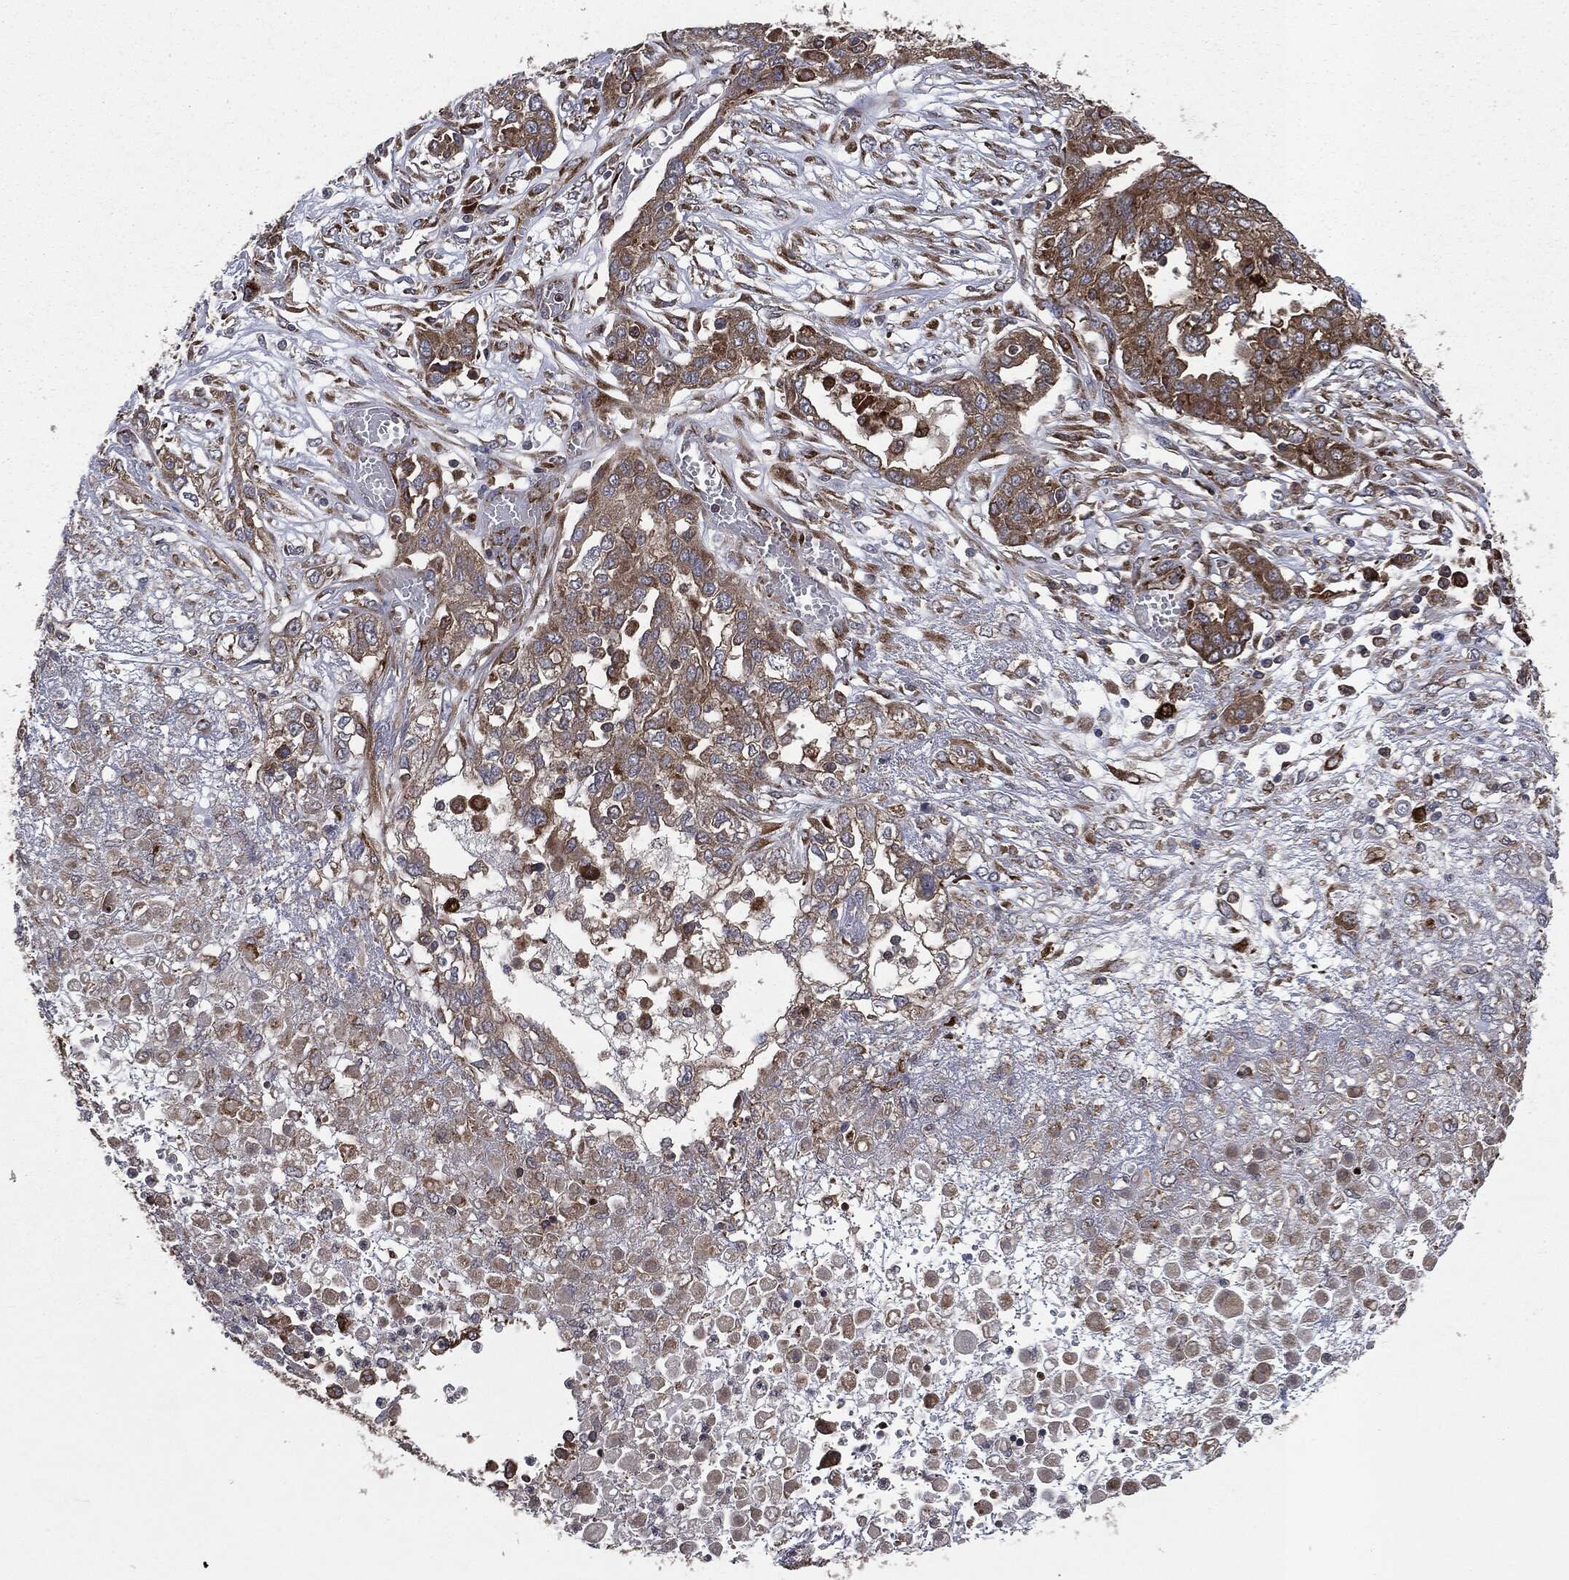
{"staining": {"intensity": "moderate", "quantity": "25%-75%", "location": "cytoplasmic/membranous"}, "tissue": "ovarian cancer", "cell_type": "Tumor cells", "image_type": "cancer", "snomed": [{"axis": "morphology", "description": "Cystadenocarcinoma, serous, NOS"}, {"axis": "topography", "description": "Ovary"}], "caption": "Ovarian cancer (serous cystadenocarcinoma) was stained to show a protein in brown. There is medium levels of moderate cytoplasmic/membranous expression in approximately 25%-75% of tumor cells.", "gene": "PLOD3", "patient": {"sex": "female", "age": 67}}